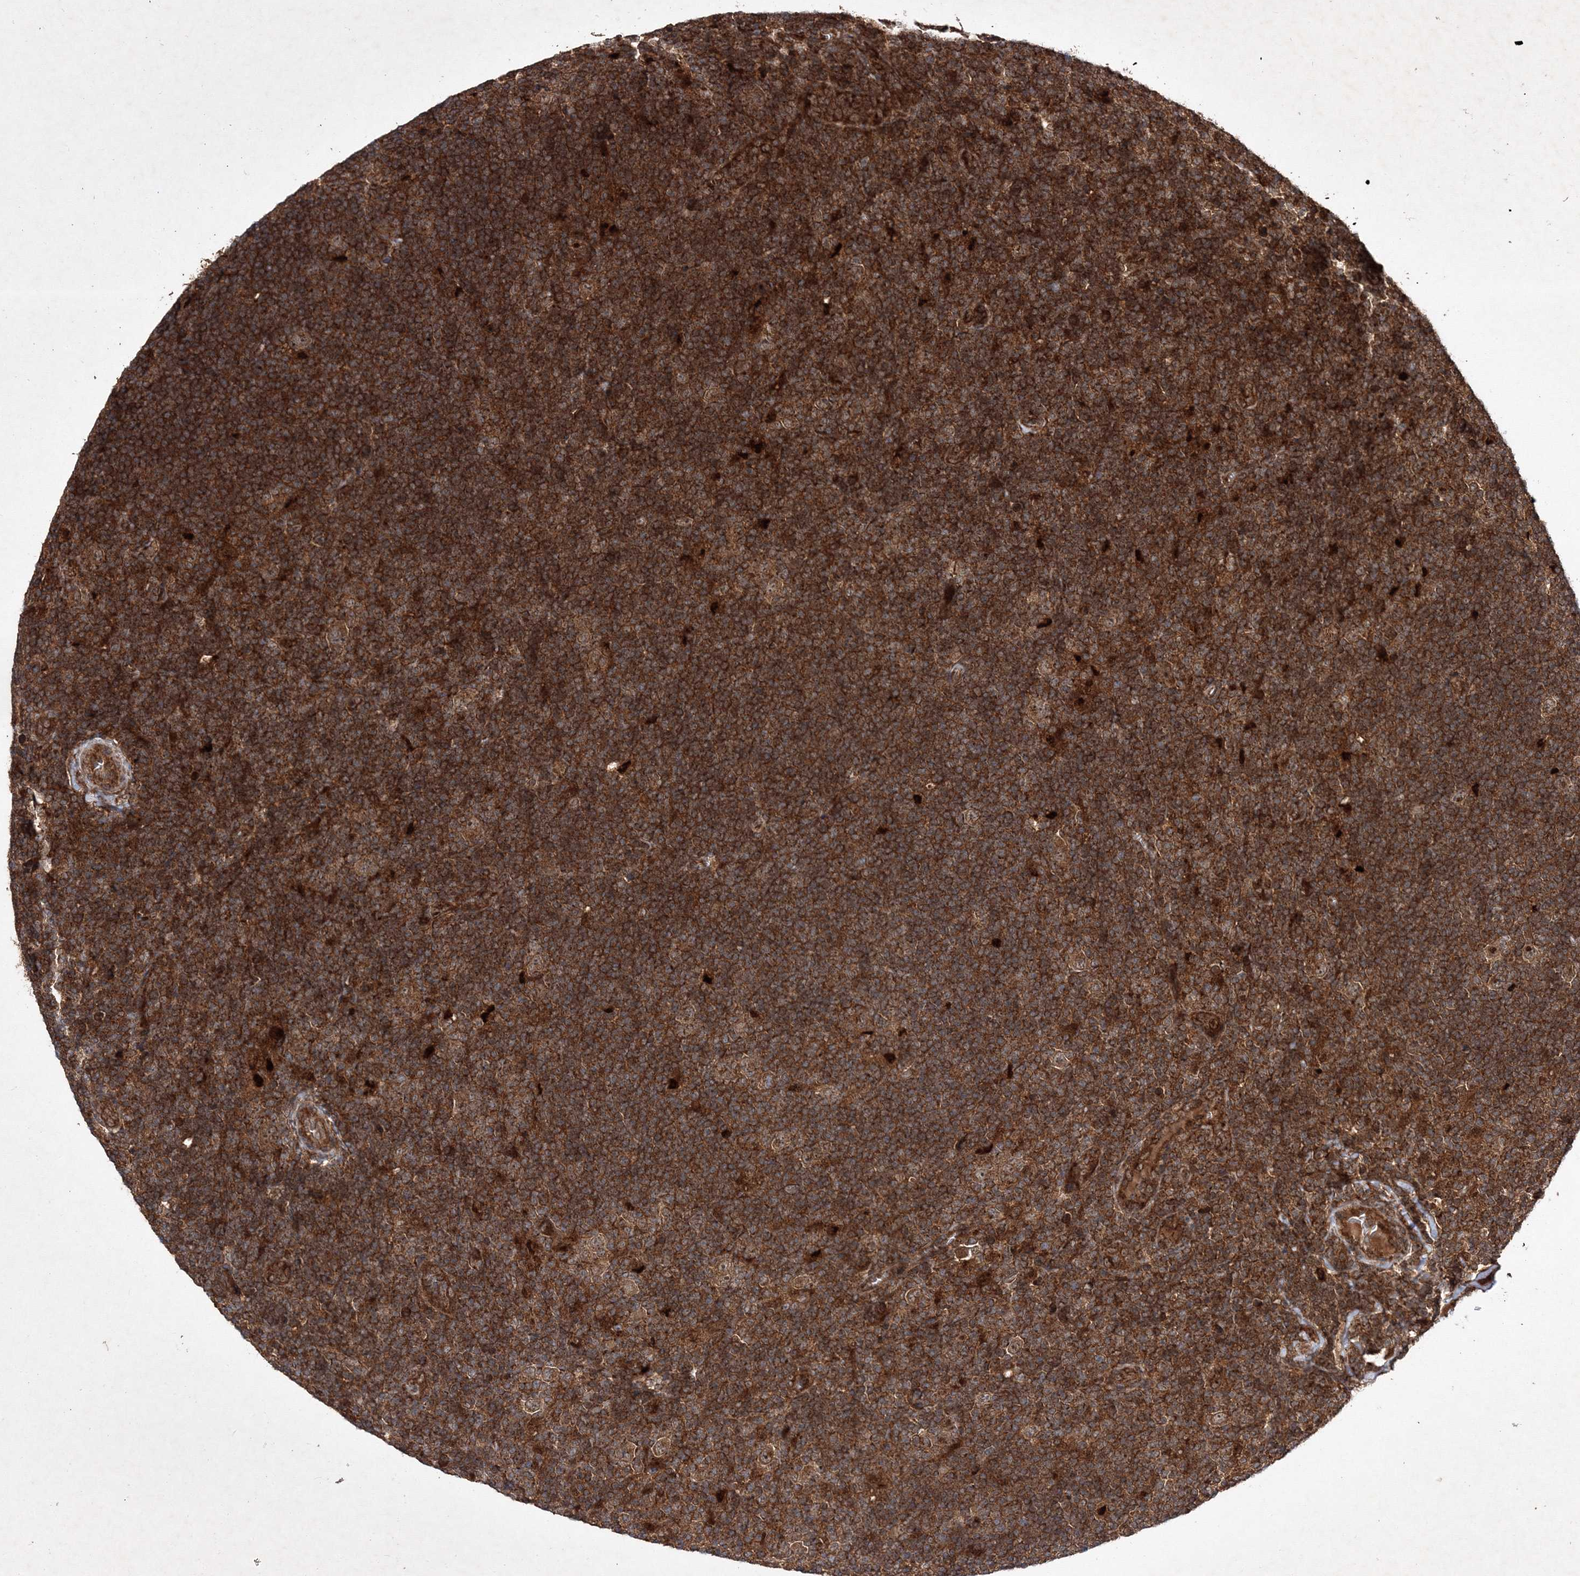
{"staining": {"intensity": "moderate", "quantity": ">75%", "location": "cytoplasmic/membranous"}, "tissue": "lymphoma", "cell_type": "Tumor cells", "image_type": "cancer", "snomed": [{"axis": "morphology", "description": "Hodgkin's disease, NOS"}, {"axis": "topography", "description": "Lymph node"}], "caption": "Protein expression analysis of lymphoma demonstrates moderate cytoplasmic/membranous expression in about >75% of tumor cells.", "gene": "DNAJC13", "patient": {"sex": "female", "age": 57}}